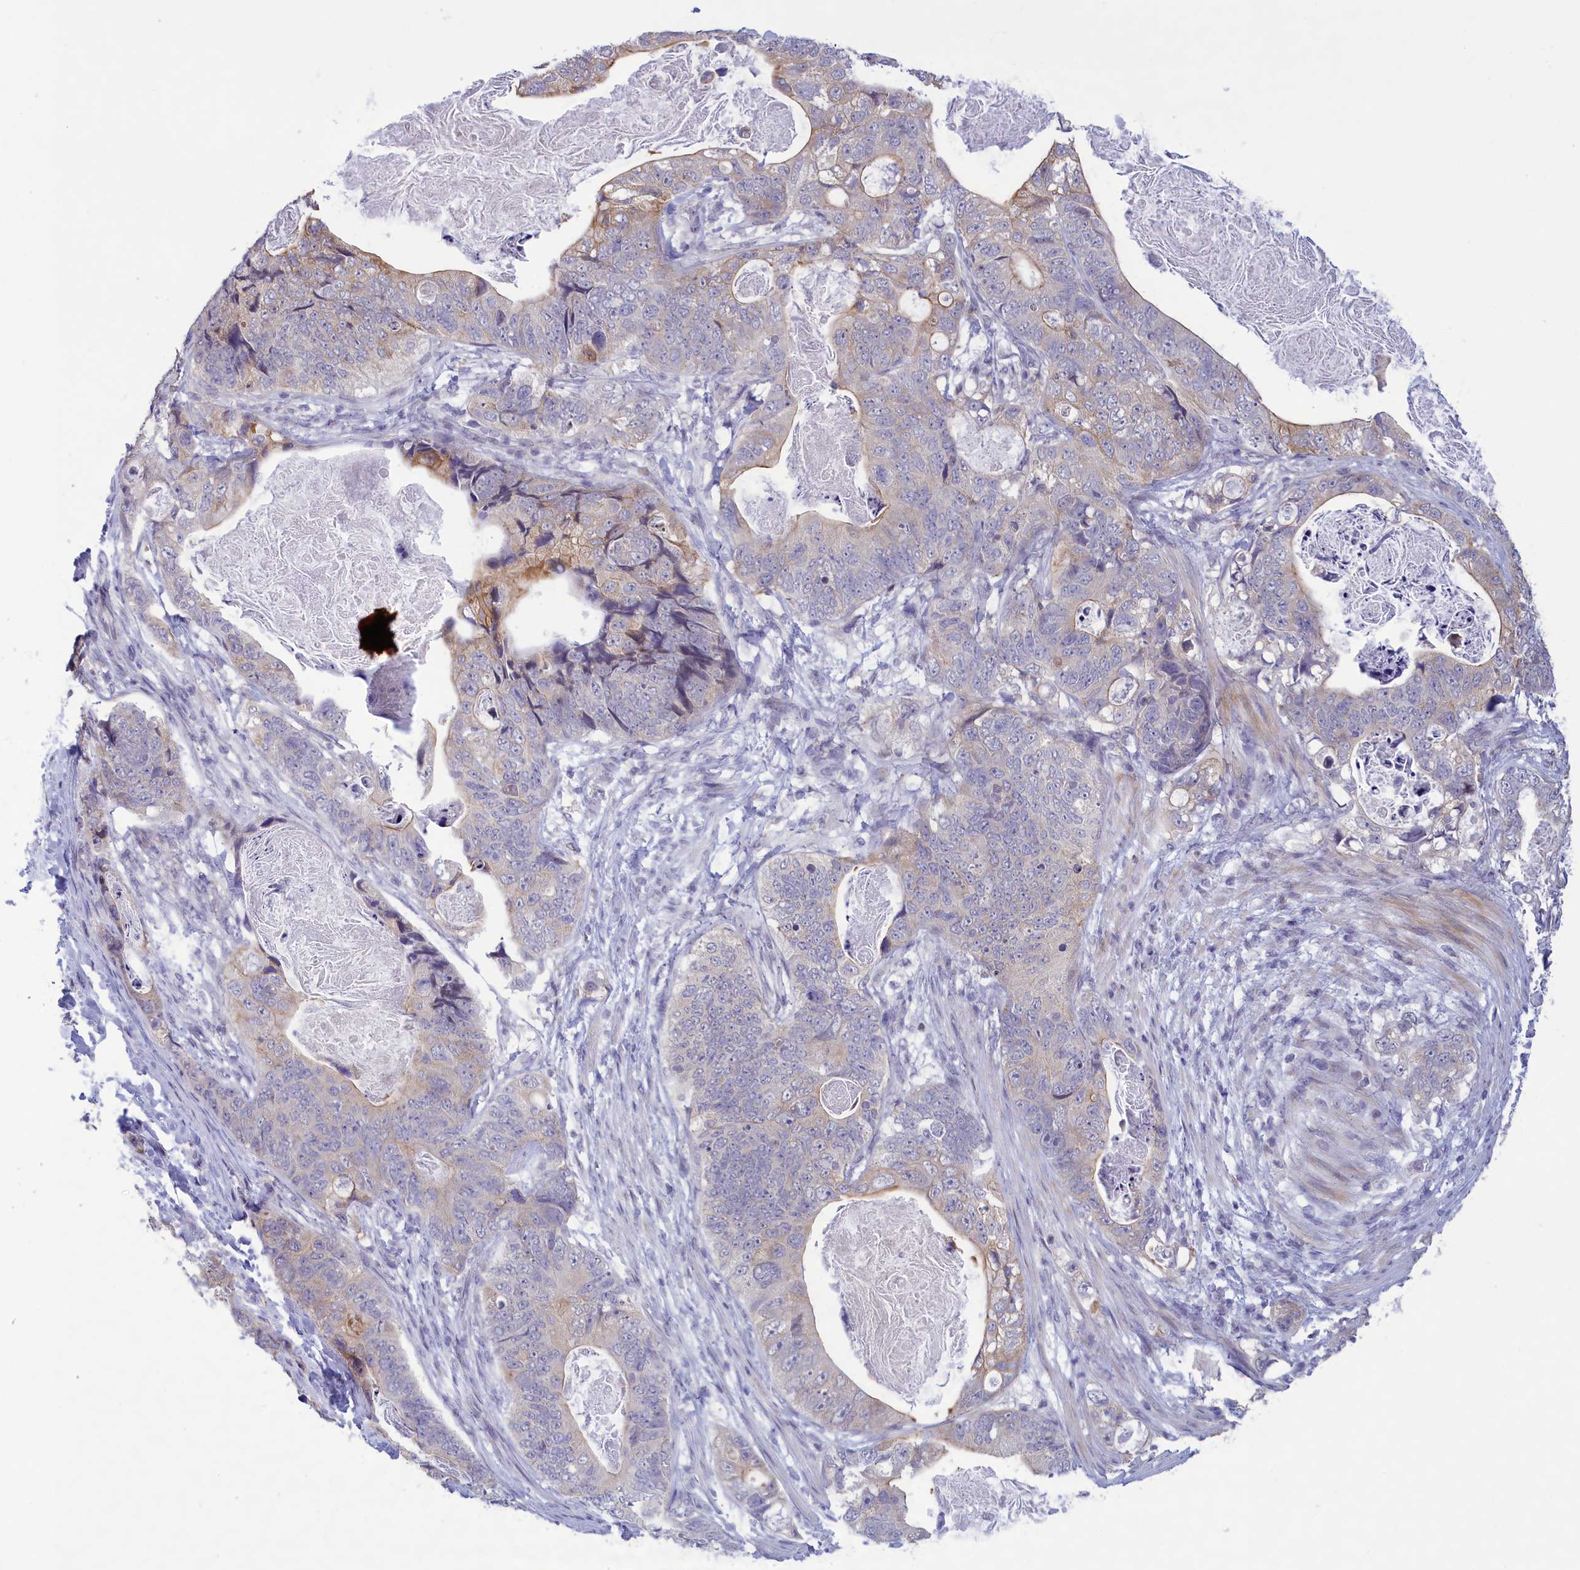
{"staining": {"intensity": "weak", "quantity": "<25%", "location": "cytoplasmic/membranous"}, "tissue": "stomach cancer", "cell_type": "Tumor cells", "image_type": "cancer", "snomed": [{"axis": "morphology", "description": "Normal tissue, NOS"}, {"axis": "morphology", "description": "Adenocarcinoma, NOS"}, {"axis": "topography", "description": "Stomach"}], "caption": "Immunohistochemistry (IHC) of stomach cancer shows no staining in tumor cells.", "gene": "CORO2A", "patient": {"sex": "female", "age": 89}}